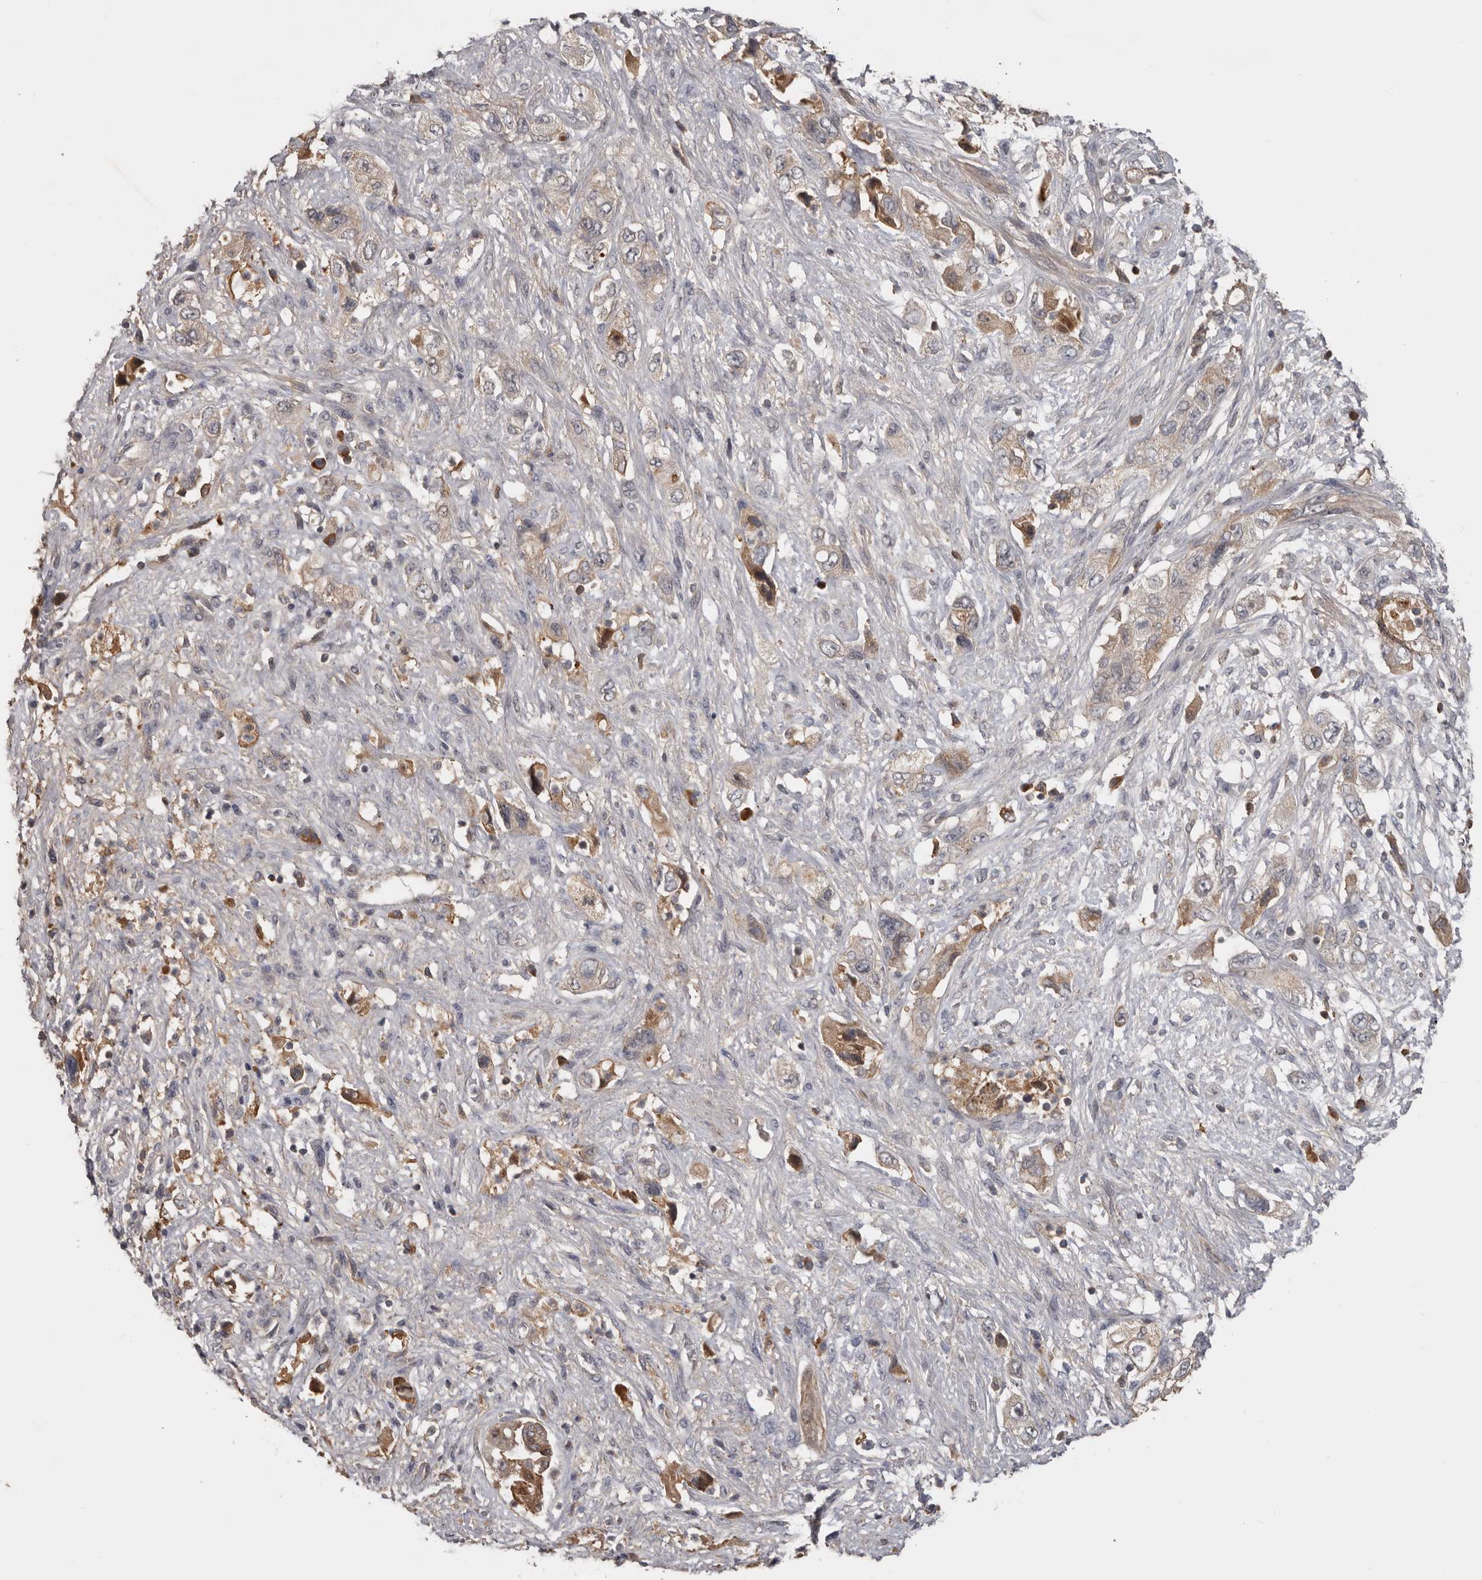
{"staining": {"intensity": "moderate", "quantity": ">75%", "location": "cytoplasmic/membranous"}, "tissue": "pancreatic cancer", "cell_type": "Tumor cells", "image_type": "cancer", "snomed": [{"axis": "morphology", "description": "Adenocarcinoma, NOS"}, {"axis": "topography", "description": "Pancreas"}], "caption": "Pancreatic cancer (adenocarcinoma) was stained to show a protein in brown. There is medium levels of moderate cytoplasmic/membranous staining in approximately >75% of tumor cells. (brown staining indicates protein expression, while blue staining denotes nuclei).", "gene": "NMUR1", "patient": {"sex": "female", "age": 73}}